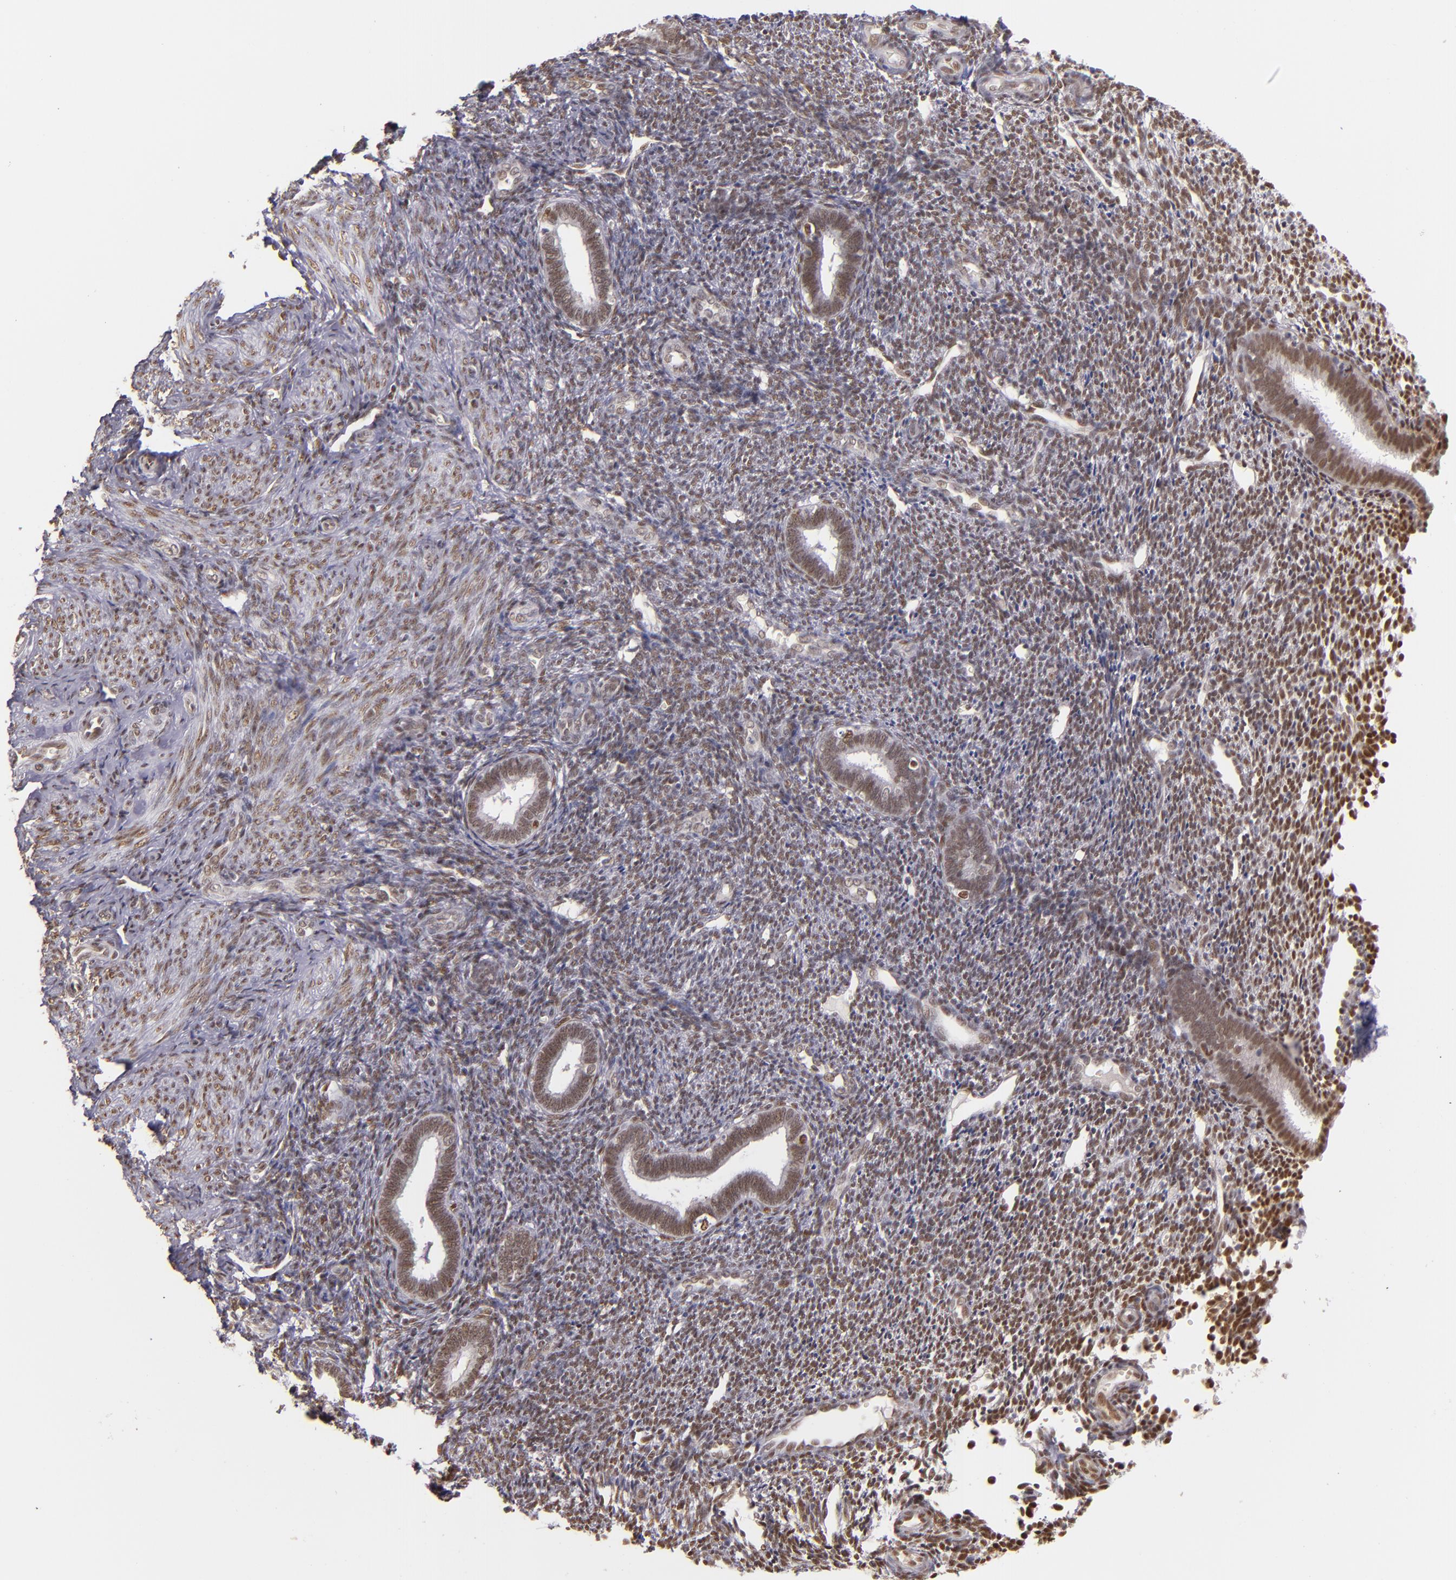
{"staining": {"intensity": "weak", "quantity": ">75%", "location": "nuclear"}, "tissue": "endometrium", "cell_type": "Cells in endometrial stroma", "image_type": "normal", "snomed": [{"axis": "morphology", "description": "Normal tissue, NOS"}, {"axis": "topography", "description": "Endometrium"}], "caption": "Endometrium stained with DAB immunohistochemistry (IHC) exhibits low levels of weak nuclear staining in approximately >75% of cells in endometrial stroma.", "gene": "NCOR2", "patient": {"sex": "female", "age": 27}}